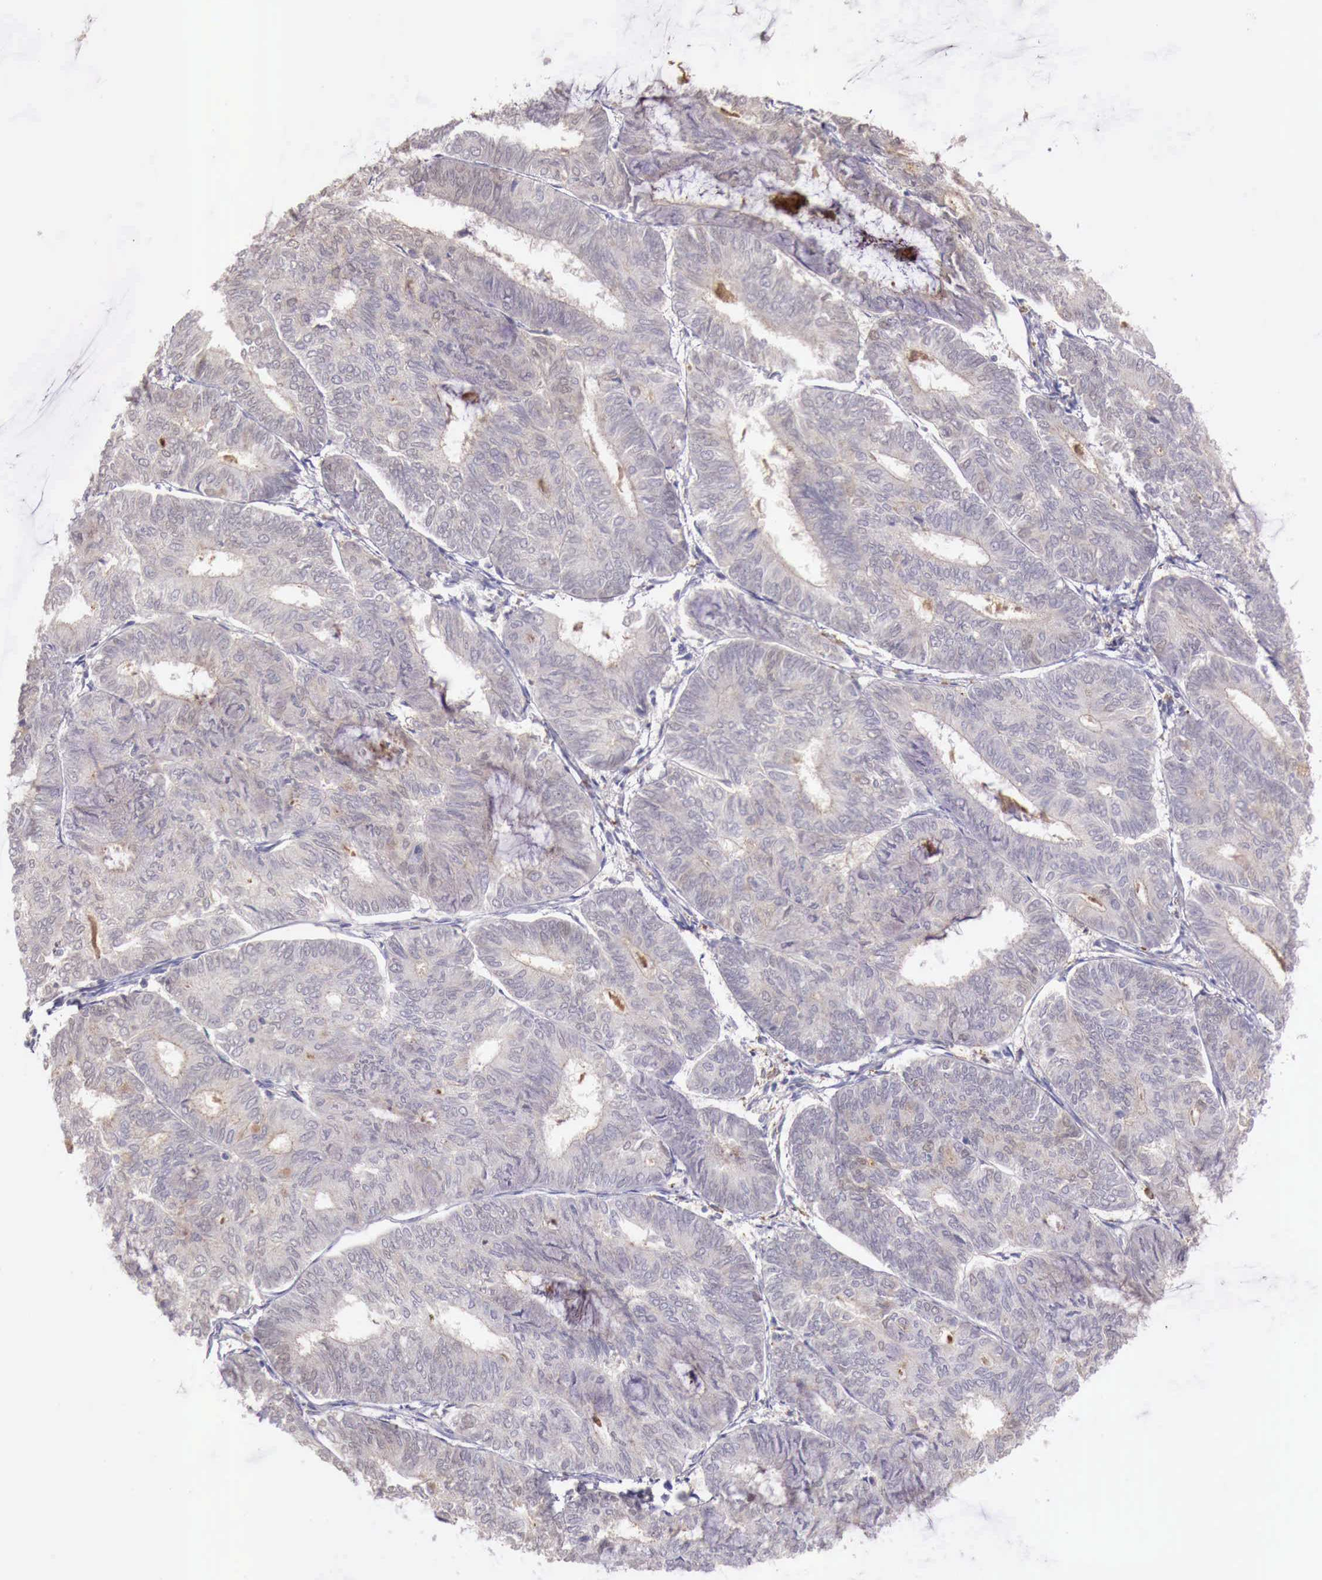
{"staining": {"intensity": "weak", "quantity": "25%-75%", "location": "cytoplasmic/membranous"}, "tissue": "endometrial cancer", "cell_type": "Tumor cells", "image_type": "cancer", "snomed": [{"axis": "morphology", "description": "Adenocarcinoma, NOS"}, {"axis": "topography", "description": "Endometrium"}], "caption": "Adenocarcinoma (endometrial) stained with a protein marker exhibits weak staining in tumor cells.", "gene": "CHRDL1", "patient": {"sex": "female", "age": 59}}